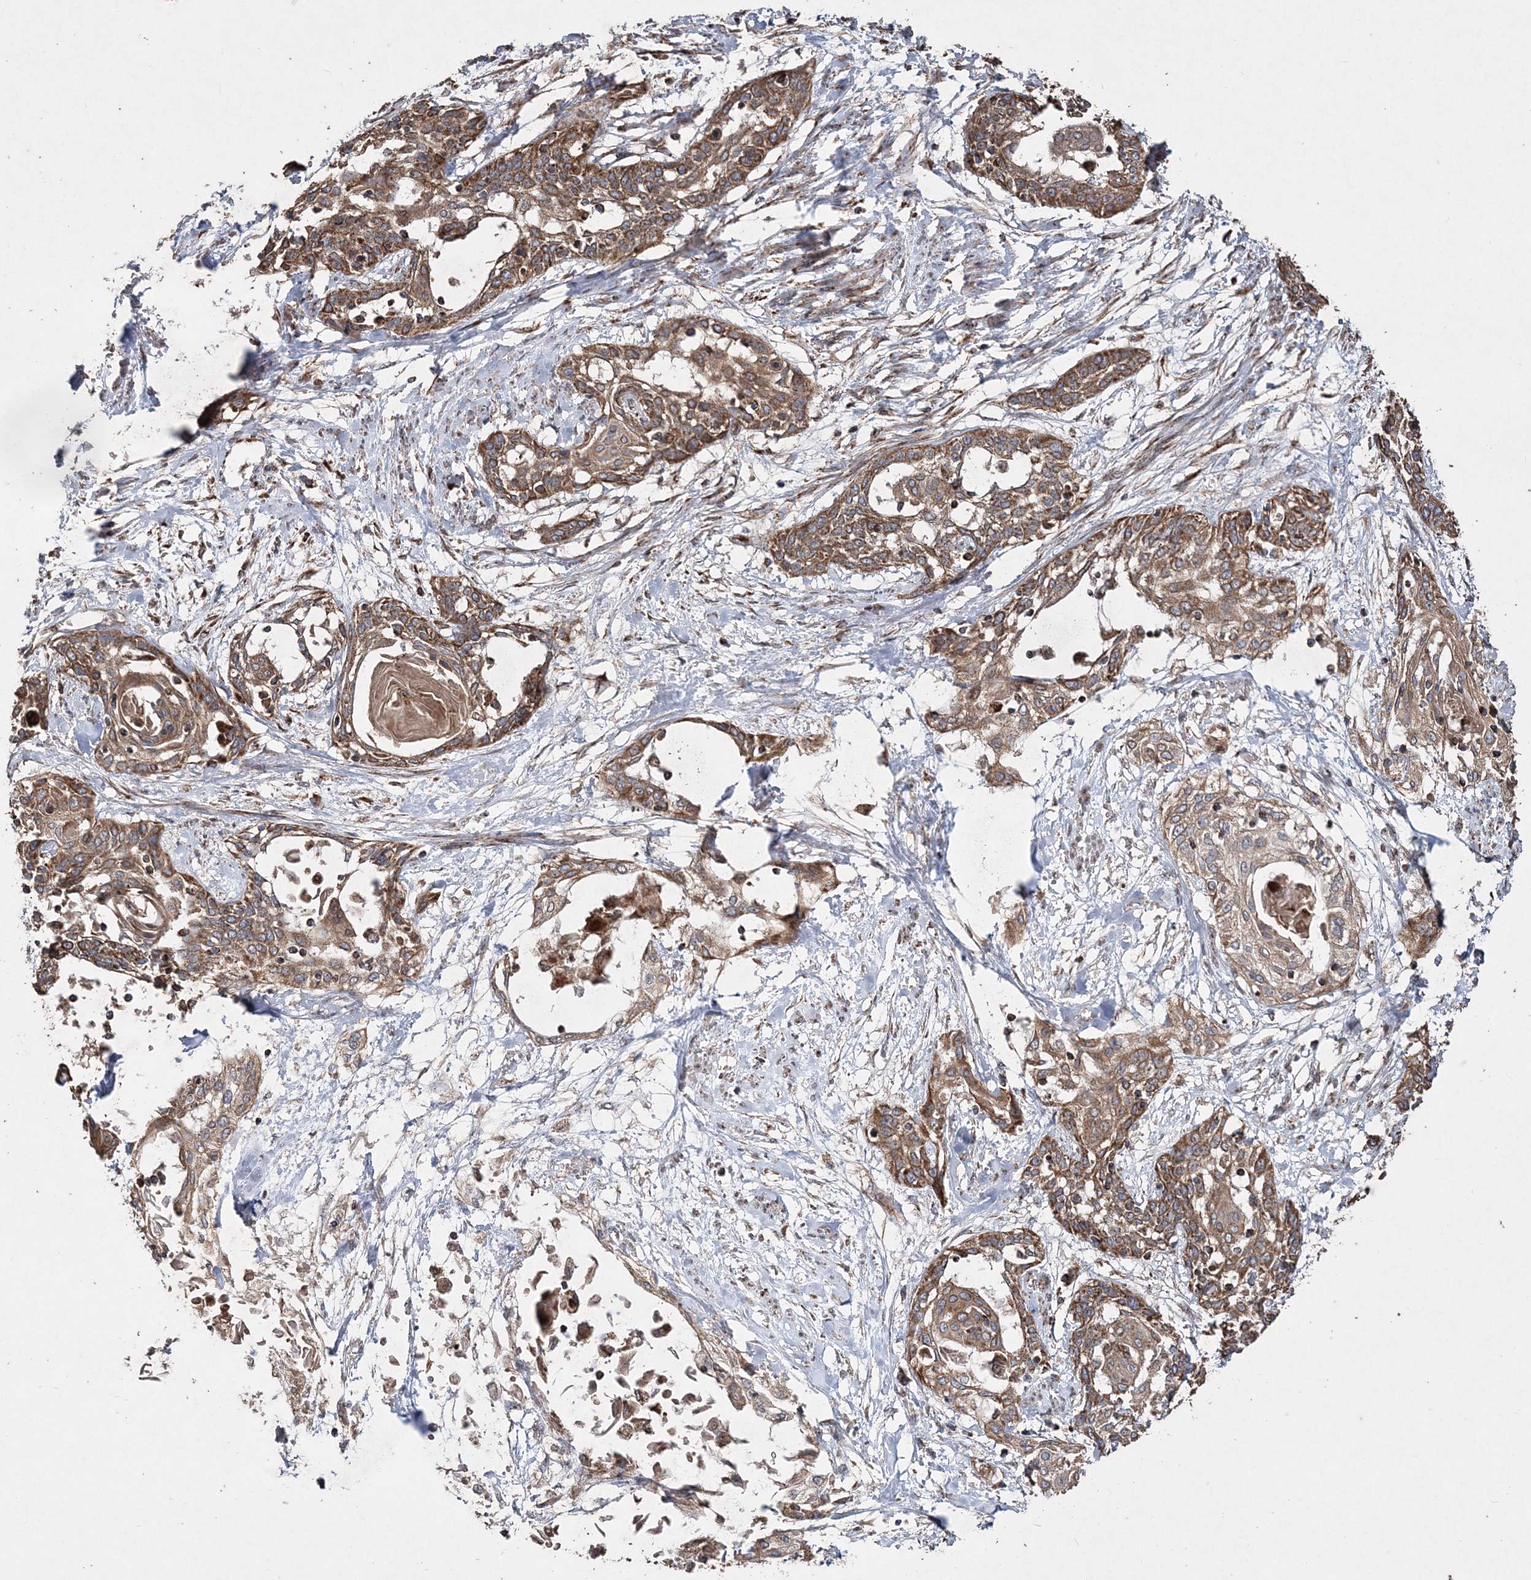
{"staining": {"intensity": "moderate", "quantity": ">75%", "location": "cytoplasmic/membranous"}, "tissue": "cervical cancer", "cell_type": "Tumor cells", "image_type": "cancer", "snomed": [{"axis": "morphology", "description": "Squamous cell carcinoma, NOS"}, {"axis": "topography", "description": "Cervix"}], "caption": "DAB immunohistochemical staining of cervical cancer demonstrates moderate cytoplasmic/membranous protein staining in approximately >75% of tumor cells.", "gene": "POC5", "patient": {"sex": "female", "age": 57}}